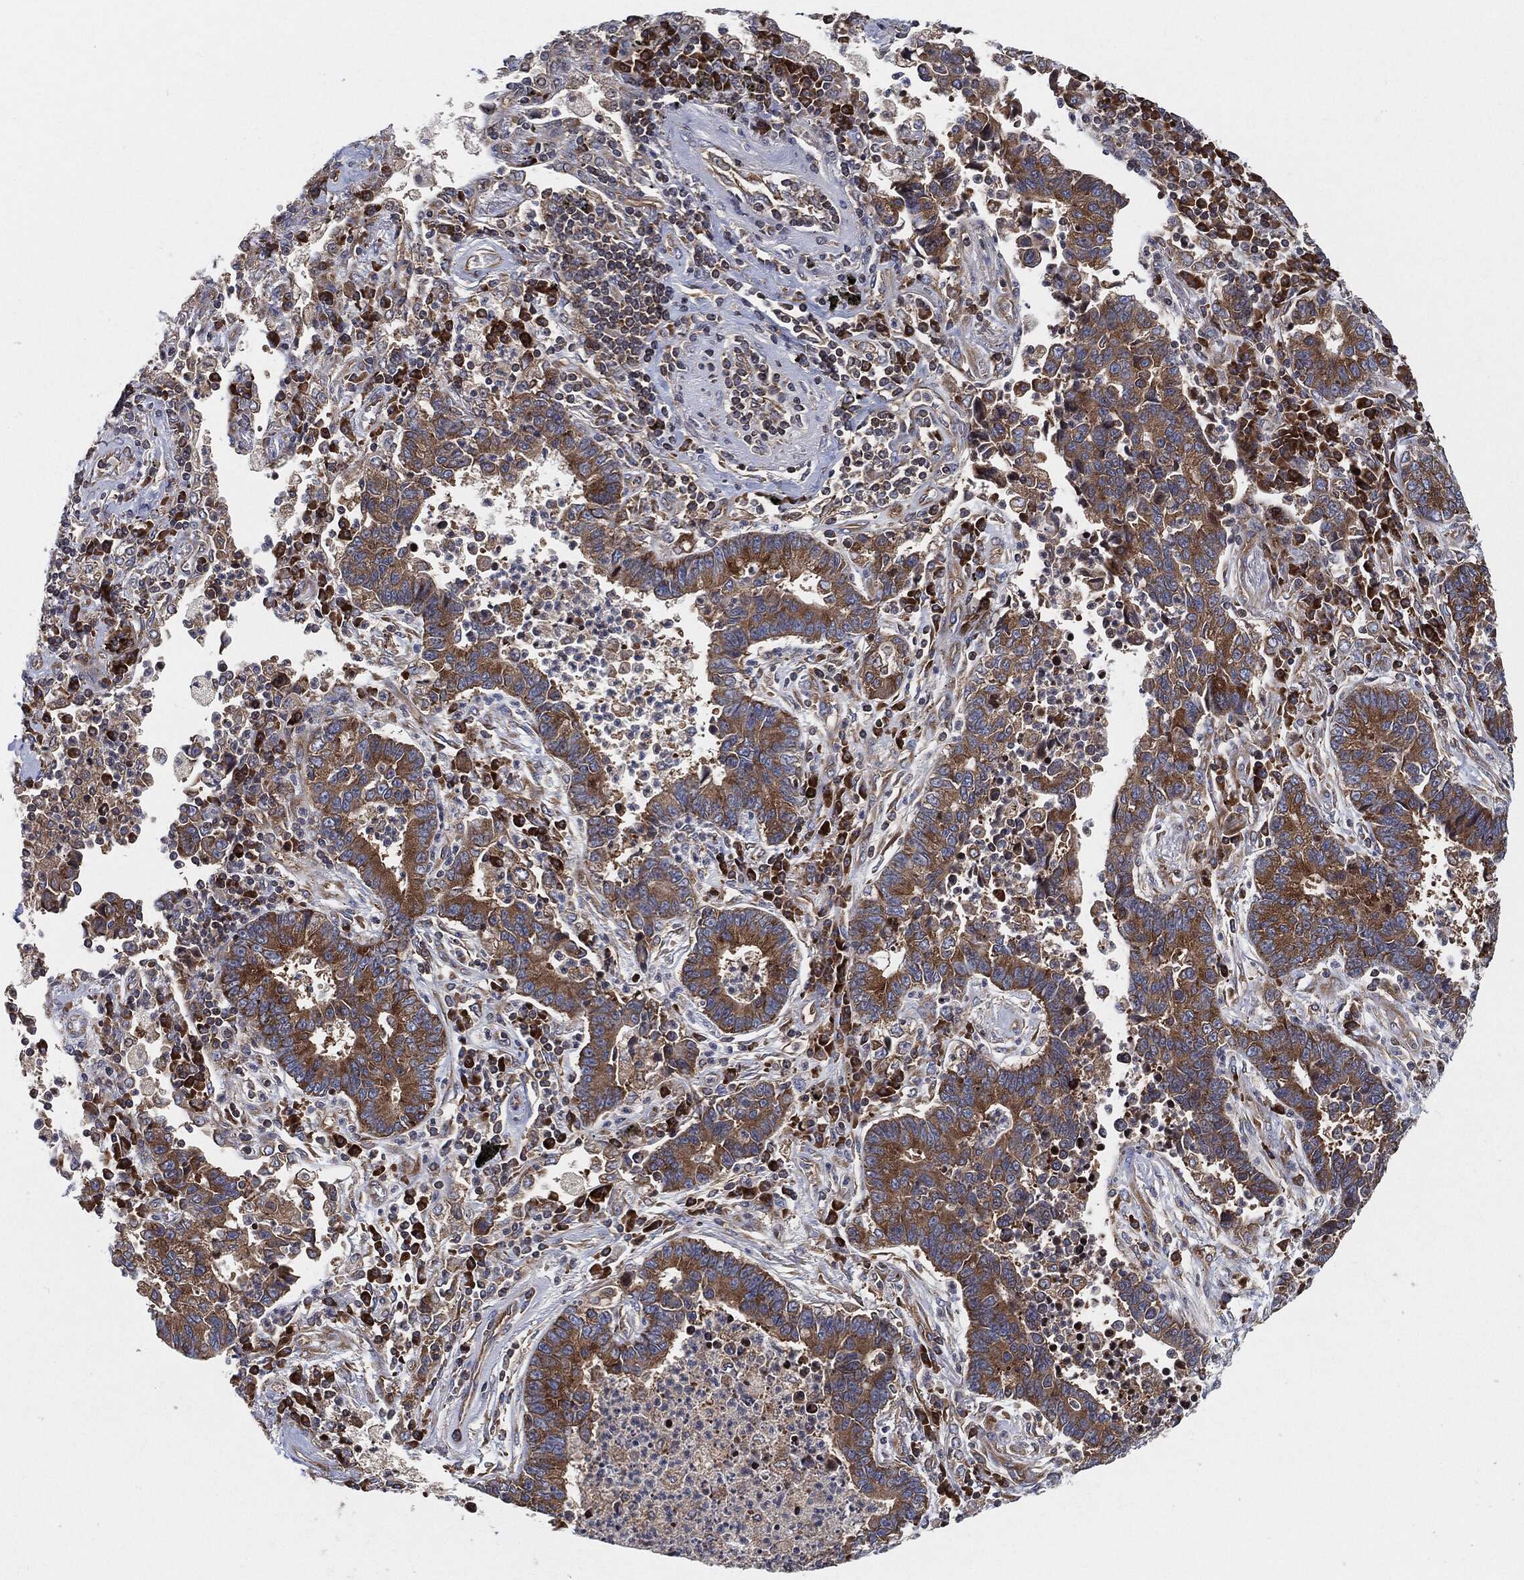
{"staining": {"intensity": "moderate", "quantity": "25%-75%", "location": "cytoplasmic/membranous"}, "tissue": "lung cancer", "cell_type": "Tumor cells", "image_type": "cancer", "snomed": [{"axis": "morphology", "description": "Adenocarcinoma, NOS"}, {"axis": "topography", "description": "Lung"}], "caption": "Immunohistochemistry (IHC) micrograph of neoplastic tissue: lung cancer stained using immunohistochemistry exhibits medium levels of moderate protein expression localized specifically in the cytoplasmic/membranous of tumor cells, appearing as a cytoplasmic/membranous brown color.", "gene": "EIF2S2", "patient": {"sex": "female", "age": 57}}